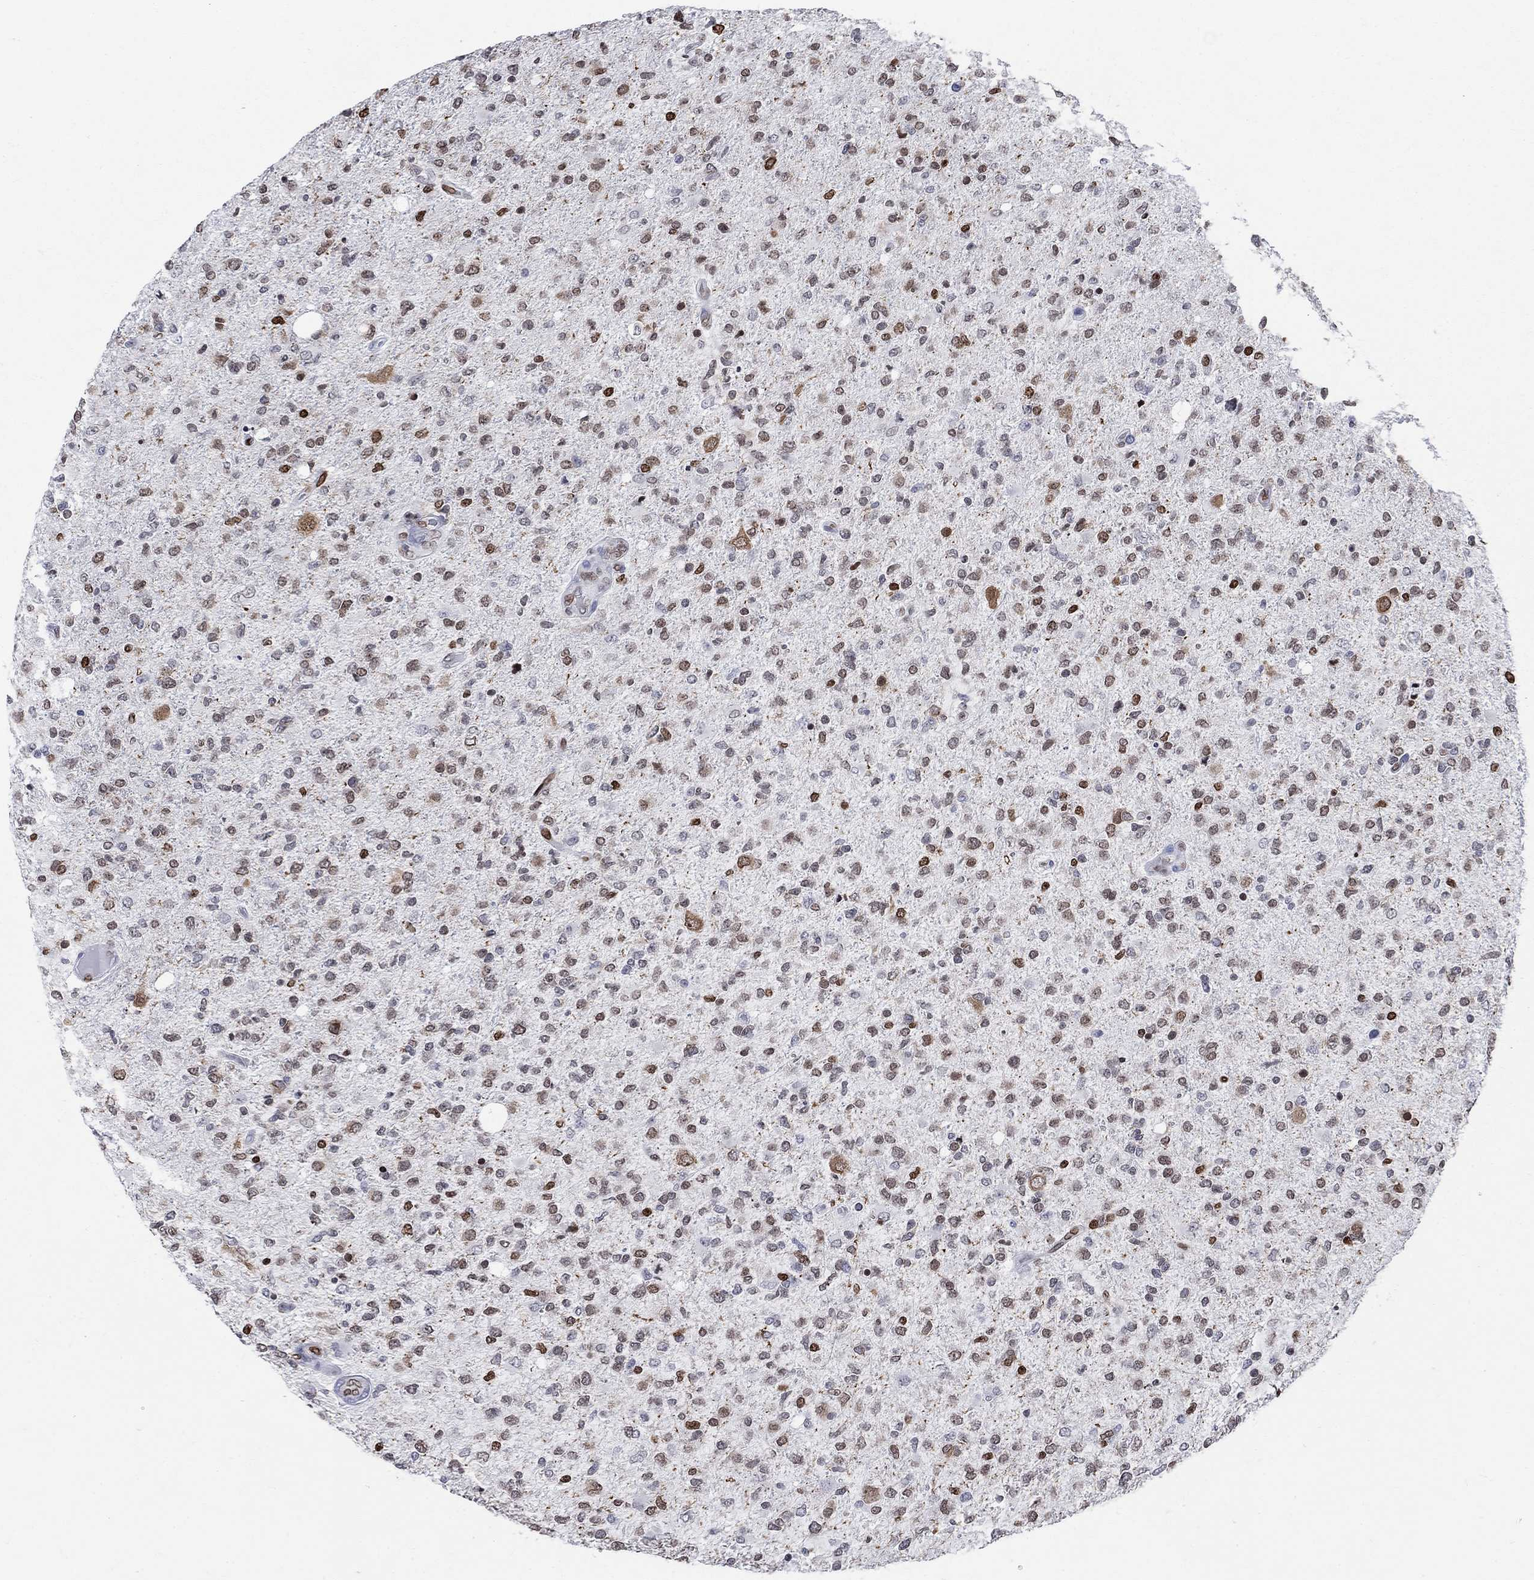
{"staining": {"intensity": "weak", "quantity": "25%-75%", "location": "nuclear"}, "tissue": "glioma", "cell_type": "Tumor cells", "image_type": "cancer", "snomed": [{"axis": "morphology", "description": "Glioma, malignant, High grade"}, {"axis": "topography", "description": "Cerebral cortex"}], "caption": "Immunohistochemical staining of human glioma exhibits weak nuclear protein staining in approximately 25%-75% of tumor cells. The staining was performed using DAB (3,3'-diaminobenzidine), with brown indicating positive protein expression. Nuclei are stained blue with hematoxylin.", "gene": "HMGA1", "patient": {"sex": "male", "age": 70}}